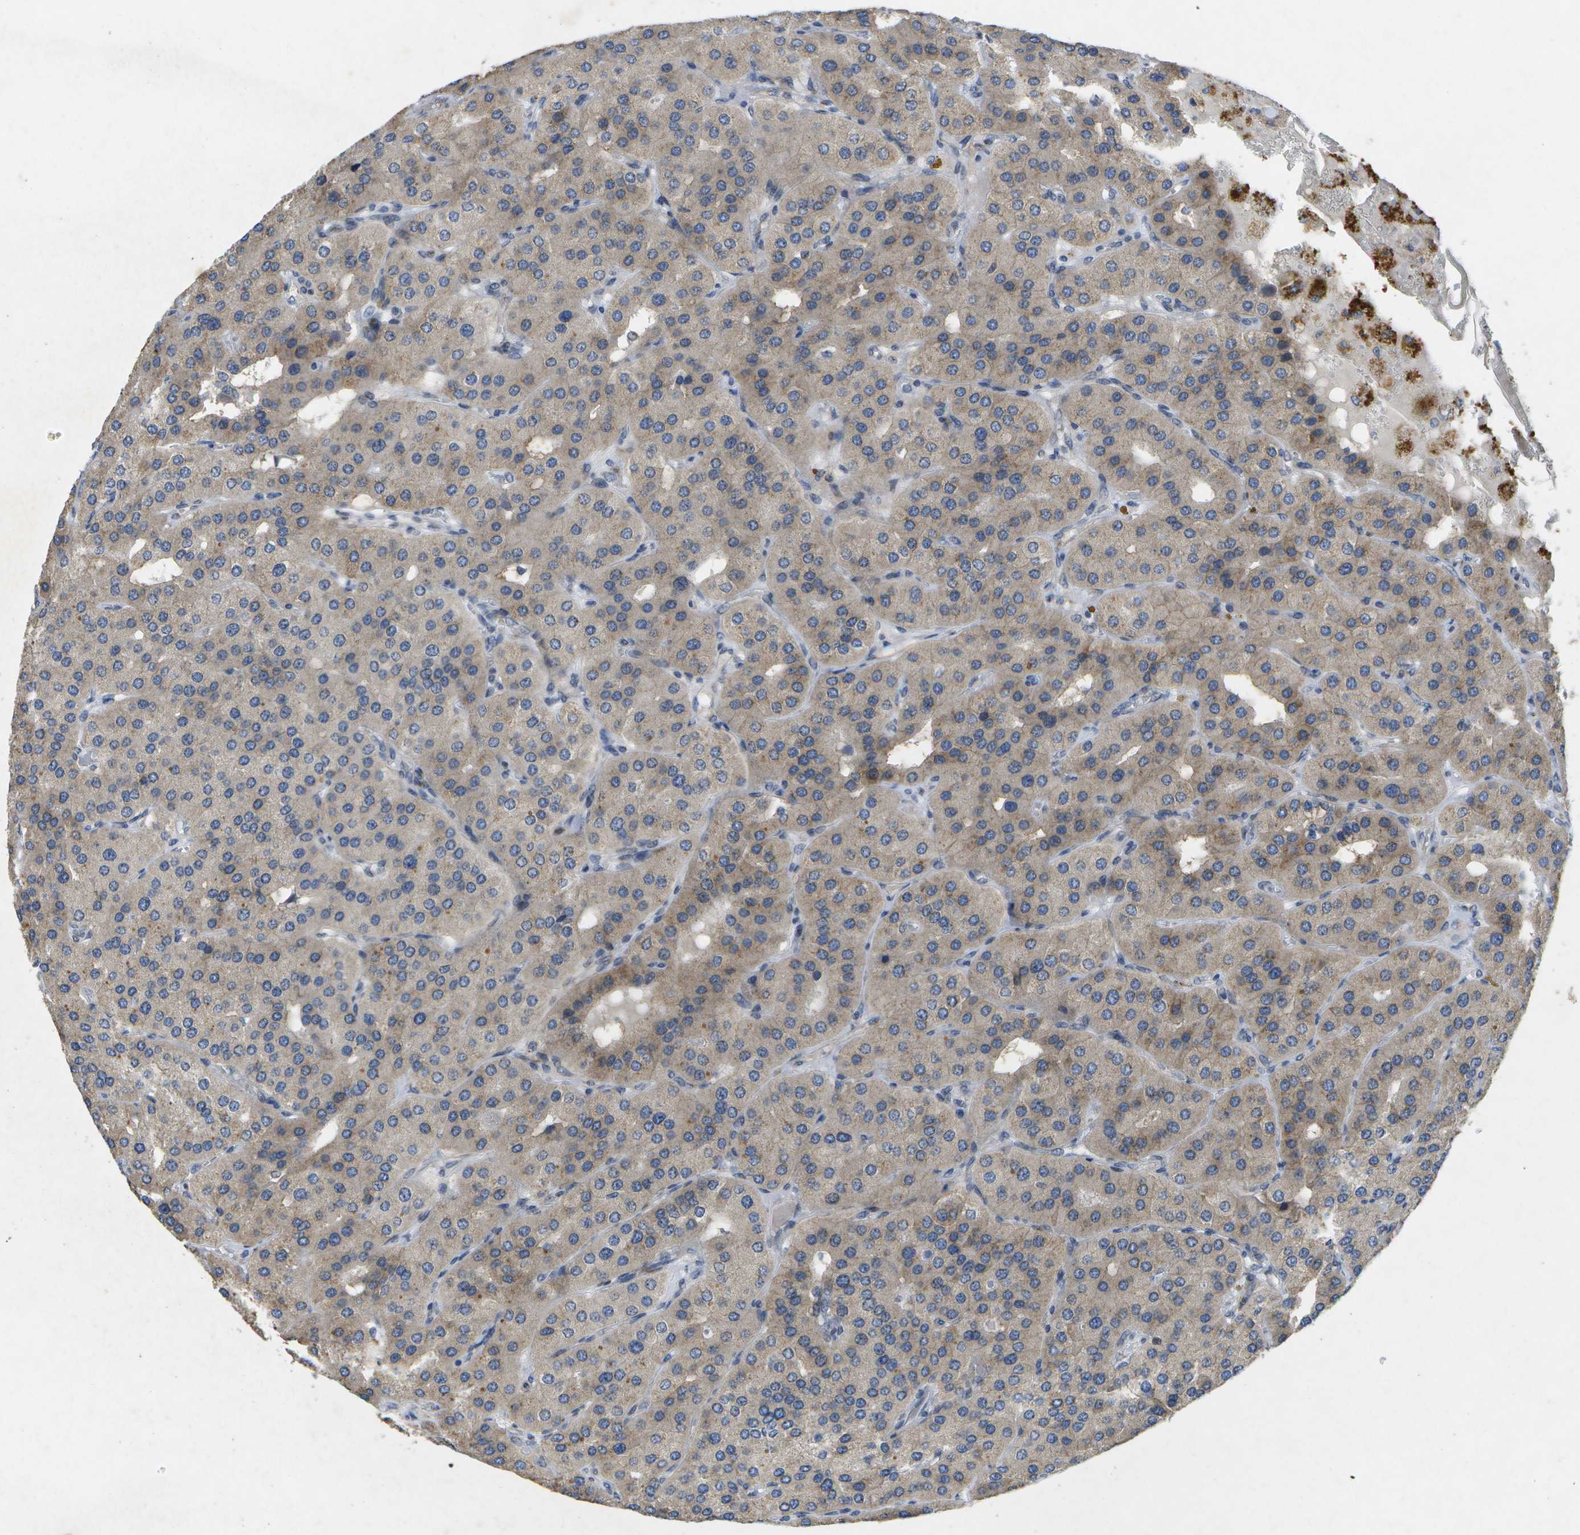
{"staining": {"intensity": "strong", "quantity": "25%-75%", "location": "cytoplasmic/membranous"}, "tissue": "parathyroid gland", "cell_type": "Glandular cells", "image_type": "normal", "snomed": [{"axis": "morphology", "description": "Normal tissue, NOS"}, {"axis": "morphology", "description": "Adenoma, NOS"}, {"axis": "topography", "description": "Parathyroid gland"}], "caption": "Immunohistochemical staining of unremarkable parathyroid gland displays high levels of strong cytoplasmic/membranous expression in approximately 25%-75% of glandular cells. Immunohistochemistry (ihc) stains the protein of interest in brown and the nuclei are stained blue.", "gene": "KDELR1", "patient": {"sex": "female", "age": 86}}